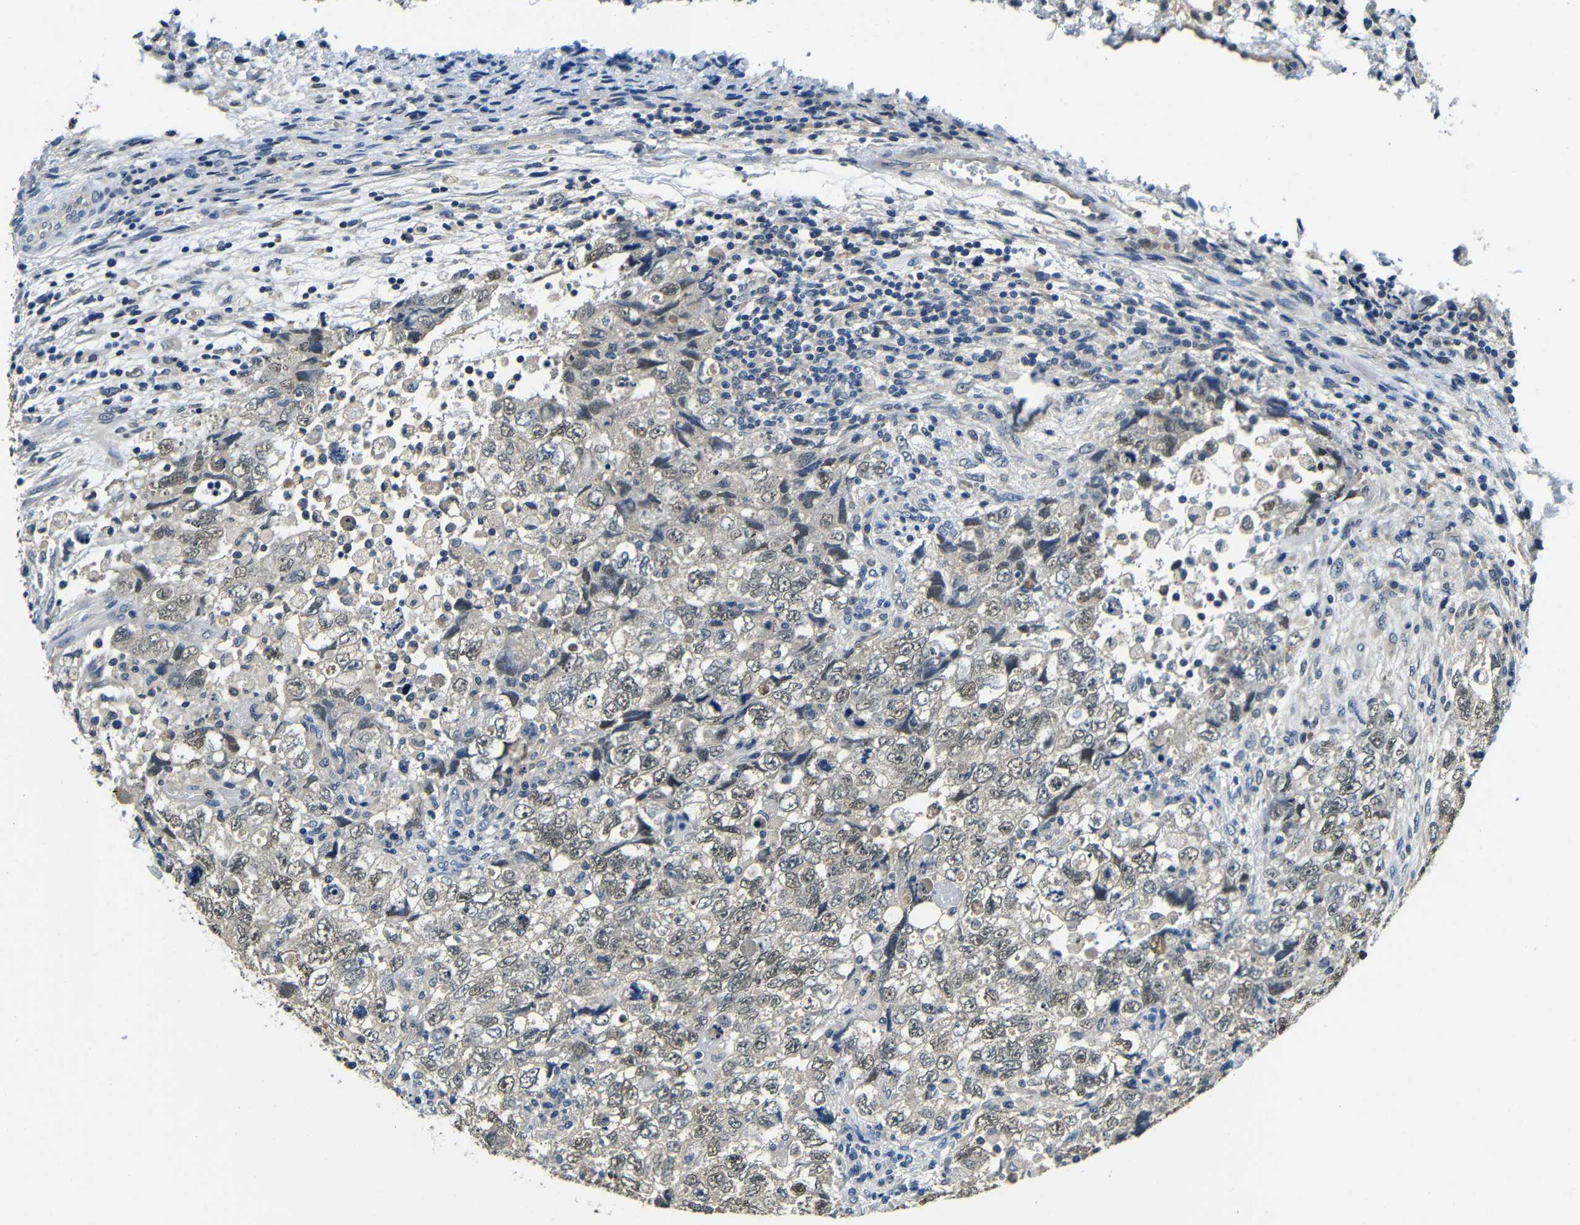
{"staining": {"intensity": "weak", "quantity": ">75%", "location": "cytoplasmic/membranous,nuclear"}, "tissue": "testis cancer", "cell_type": "Tumor cells", "image_type": "cancer", "snomed": [{"axis": "morphology", "description": "Carcinoma, Embryonal, NOS"}, {"axis": "topography", "description": "Testis"}], "caption": "Tumor cells display low levels of weak cytoplasmic/membranous and nuclear positivity in approximately >75% of cells in human embryonal carcinoma (testis). Using DAB (brown) and hematoxylin (blue) stains, captured at high magnification using brightfield microscopy.", "gene": "ADAP1", "patient": {"sex": "male", "age": 36}}